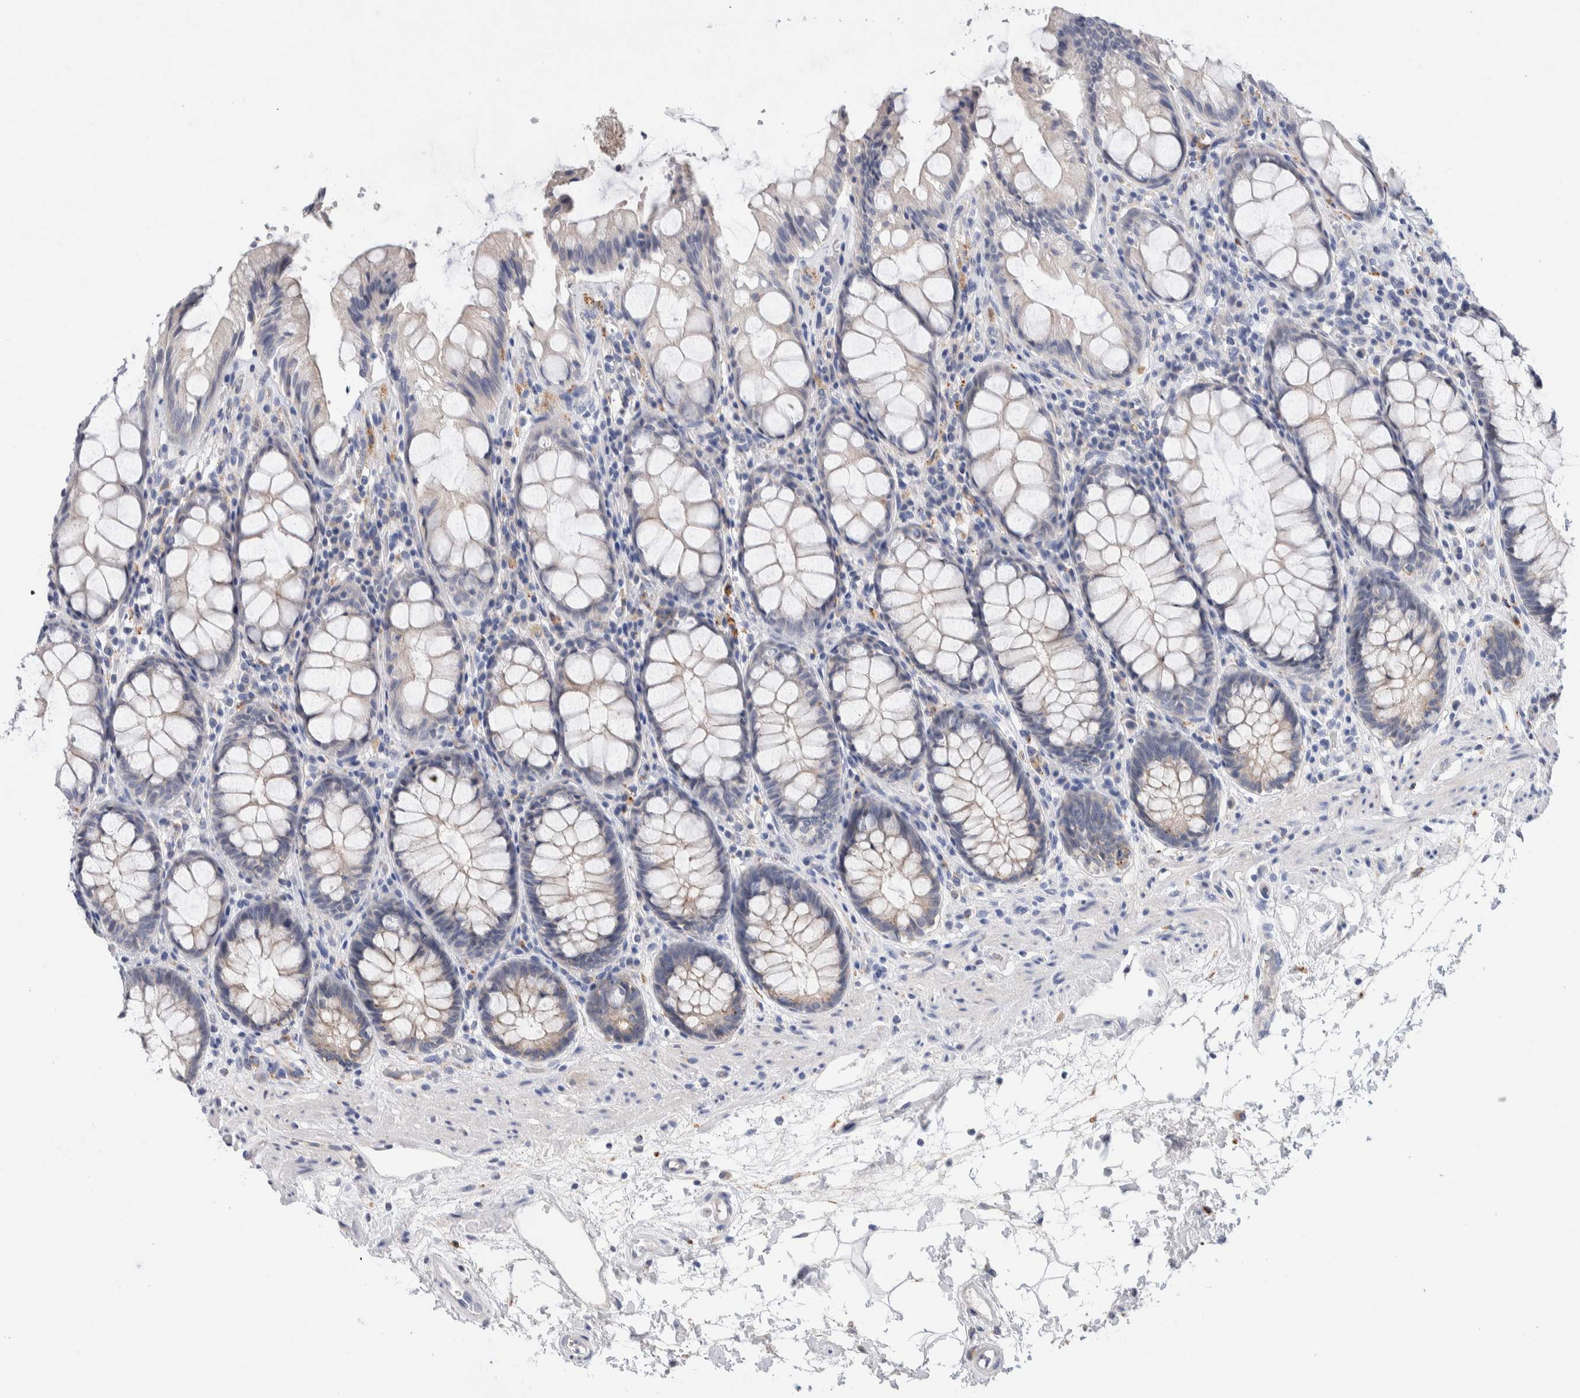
{"staining": {"intensity": "moderate", "quantity": "<25%", "location": "cytoplasmic/membranous"}, "tissue": "rectum", "cell_type": "Glandular cells", "image_type": "normal", "snomed": [{"axis": "morphology", "description": "Normal tissue, NOS"}, {"axis": "topography", "description": "Rectum"}], "caption": "This image exhibits IHC staining of unremarkable human rectum, with low moderate cytoplasmic/membranous positivity in about <25% of glandular cells.", "gene": "METRNL", "patient": {"sex": "male", "age": 64}}